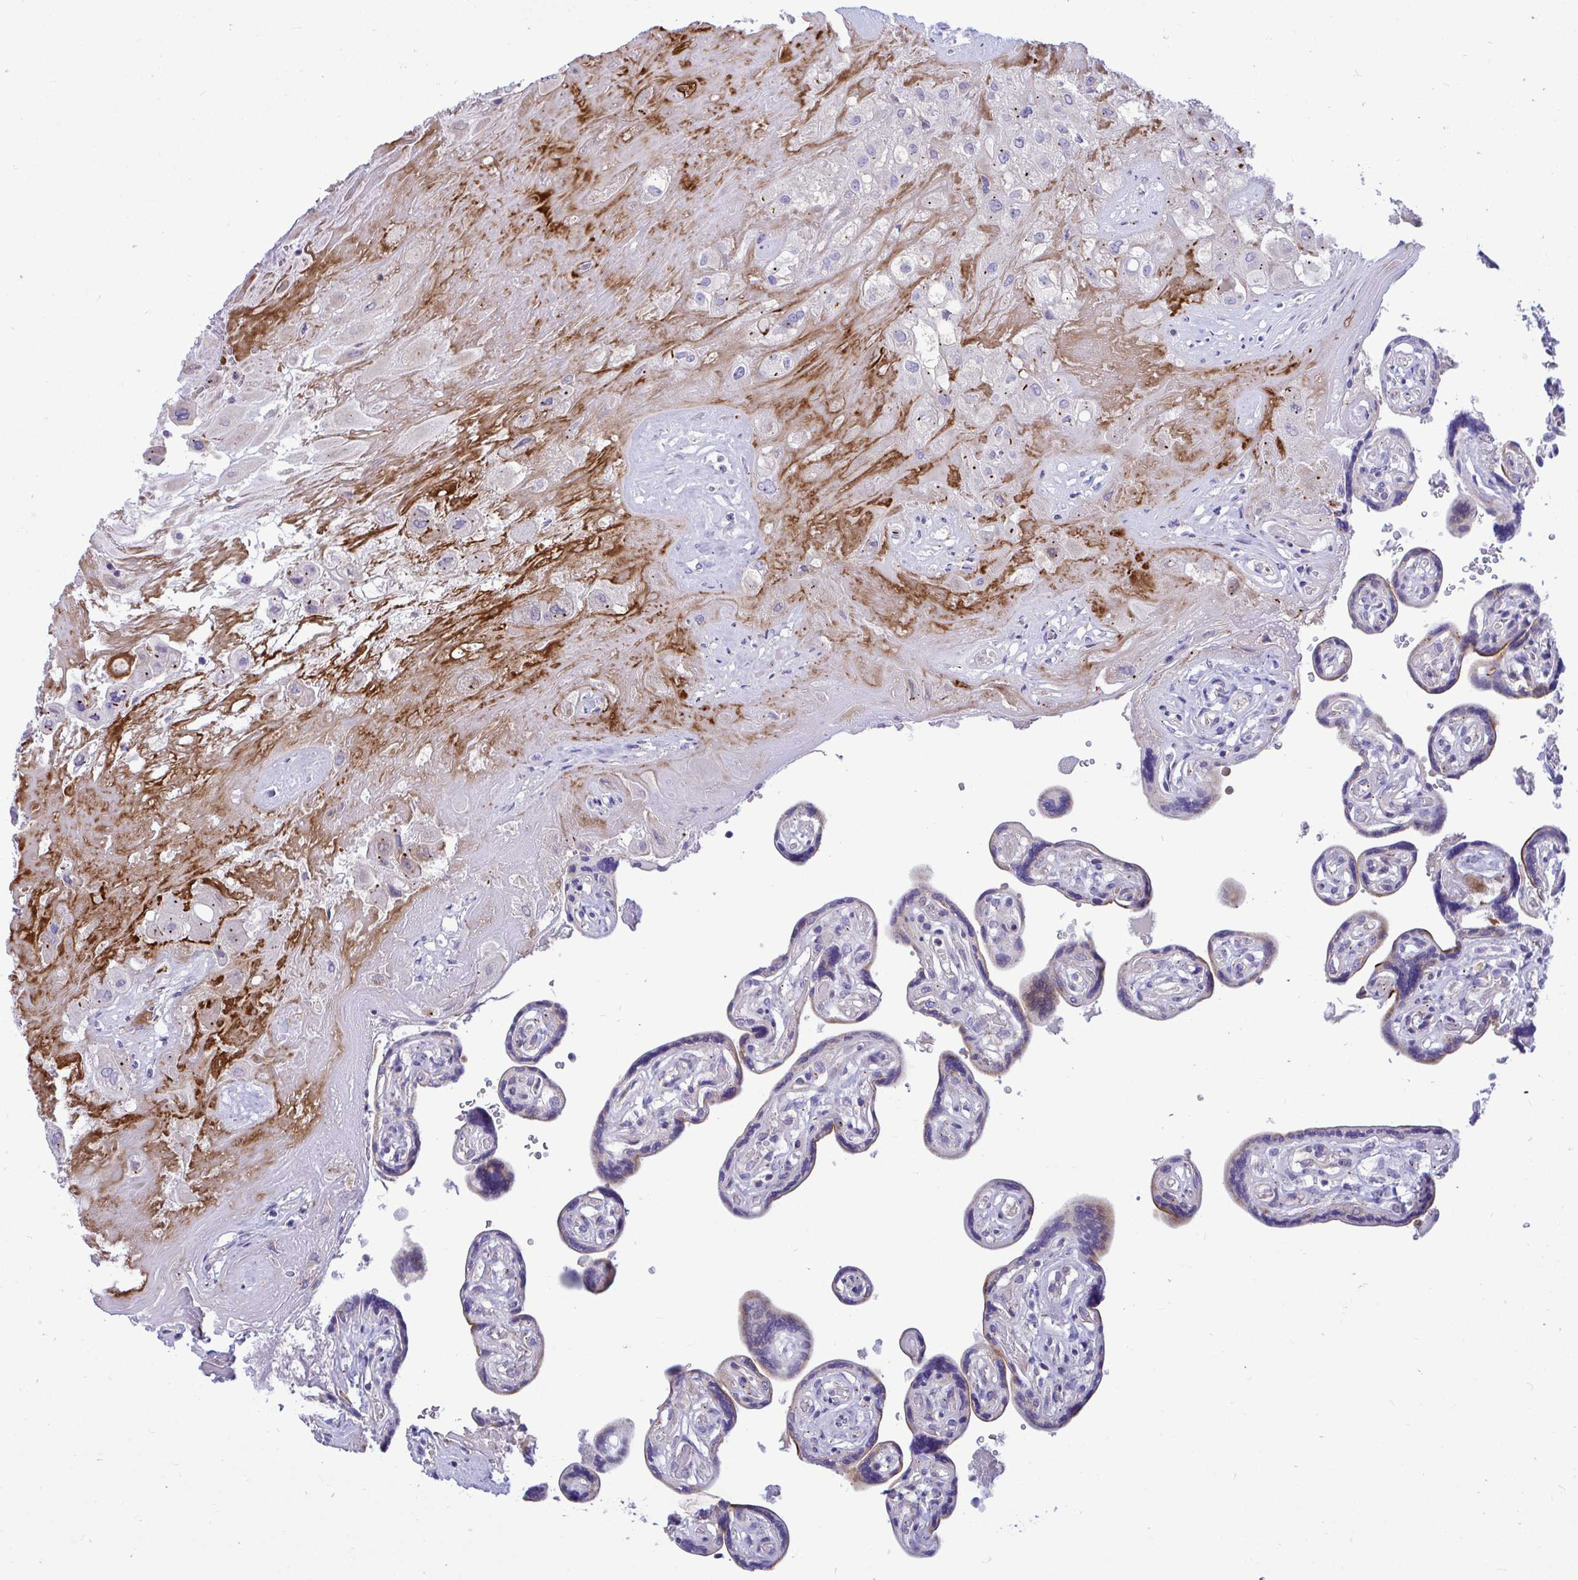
{"staining": {"intensity": "negative", "quantity": "none", "location": "none"}, "tissue": "placenta", "cell_type": "Decidual cells", "image_type": "normal", "snomed": [{"axis": "morphology", "description": "Normal tissue, NOS"}, {"axis": "topography", "description": "Placenta"}], "caption": "A high-resolution photomicrograph shows immunohistochemistry (IHC) staining of unremarkable placenta, which shows no significant positivity in decidual cells.", "gene": "MRPS16", "patient": {"sex": "female", "age": 32}}